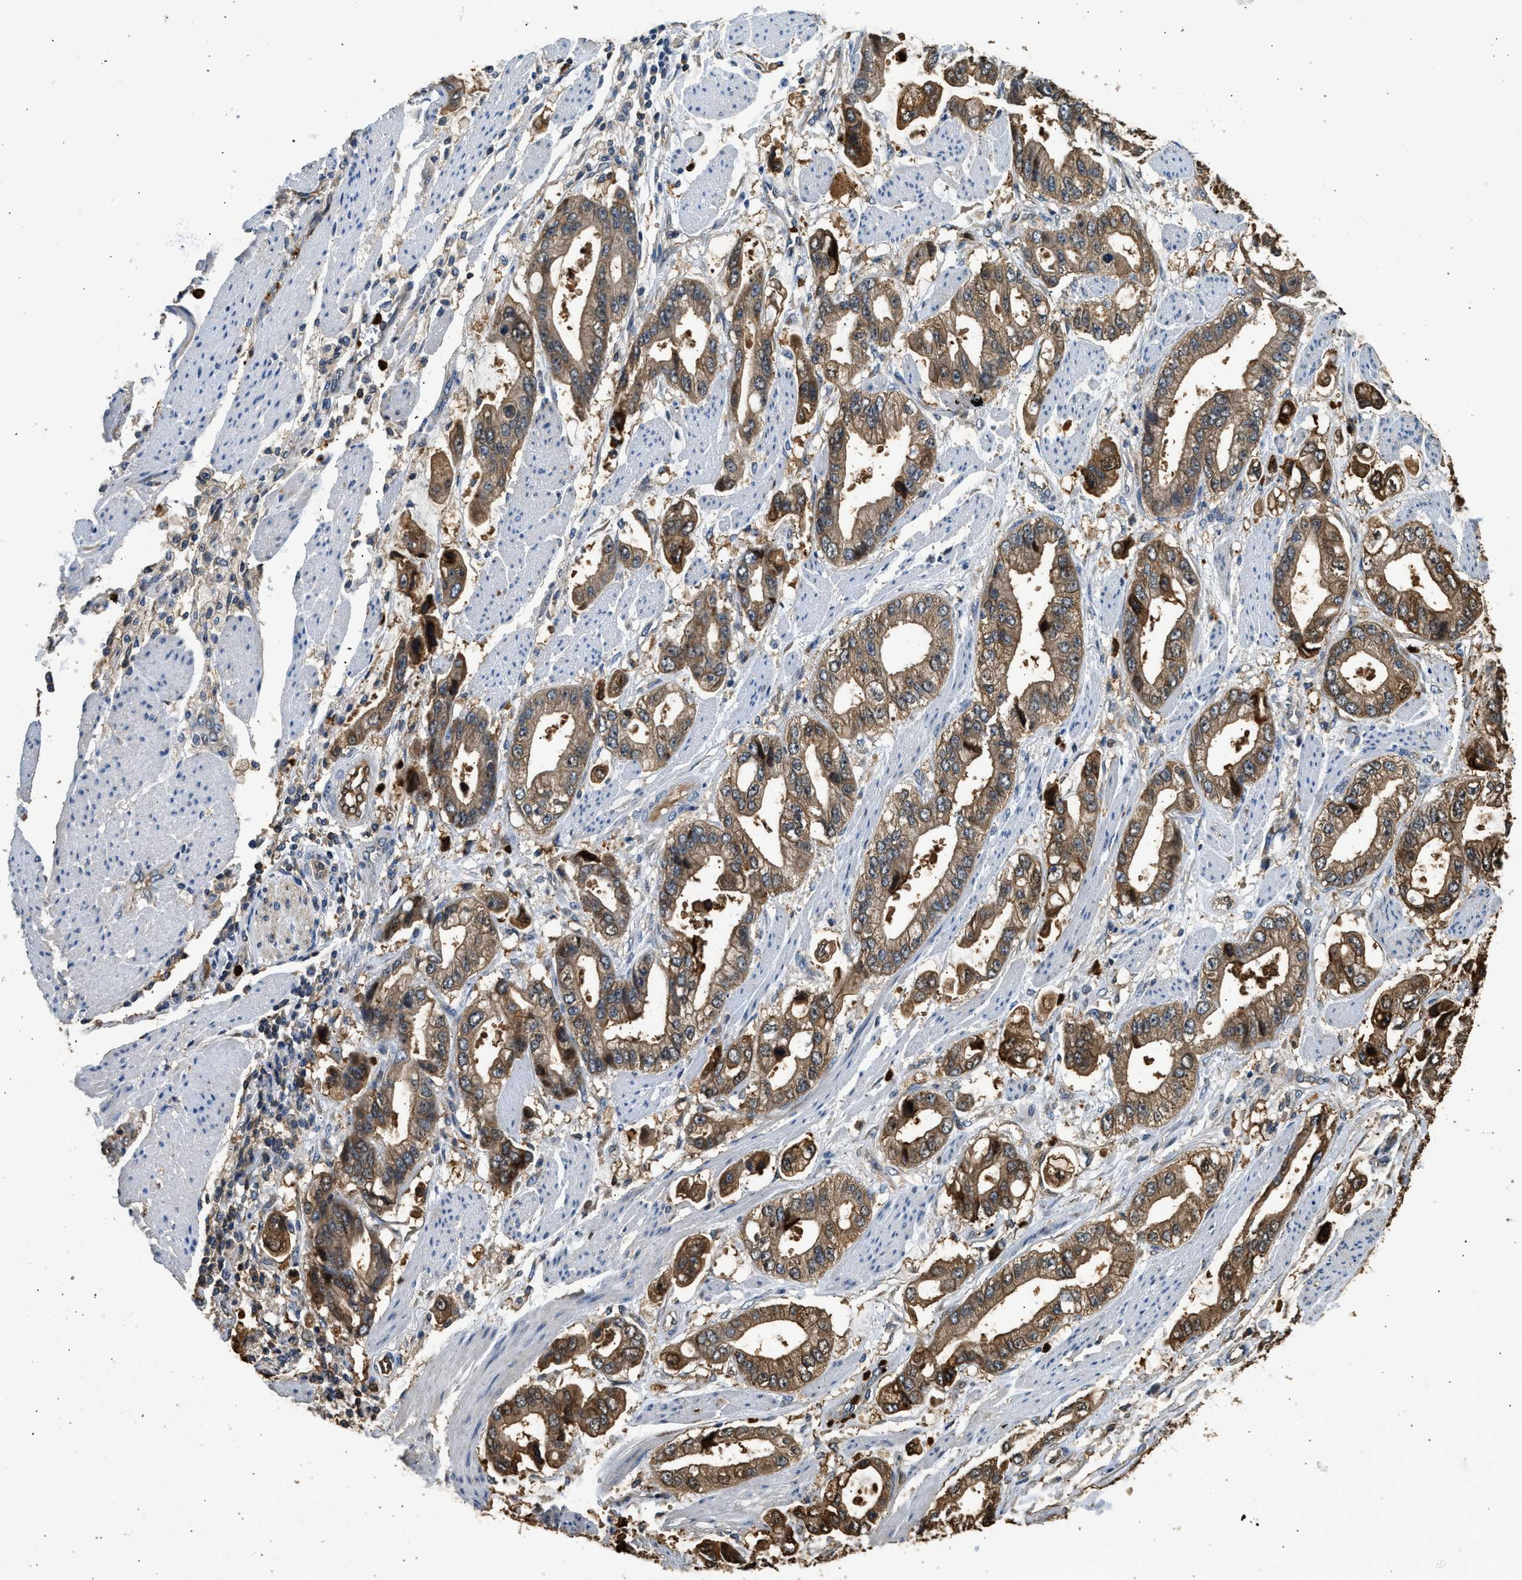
{"staining": {"intensity": "moderate", "quantity": ">75%", "location": "cytoplasmic/membranous"}, "tissue": "stomach cancer", "cell_type": "Tumor cells", "image_type": "cancer", "snomed": [{"axis": "morphology", "description": "Normal tissue, NOS"}, {"axis": "morphology", "description": "Adenocarcinoma, NOS"}, {"axis": "topography", "description": "Stomach"}], "caption": "Immunohistochemistry (IHC) photomicrograph of adenocarcinoma (stomach) stained for a protein (brown), which exhibits medium levels of moderate cytoplasmic/membranous staining in approximately >75% of tumor cells.", "gene": "ANXA3", "patient": {"sex": "male", "age": 62}}